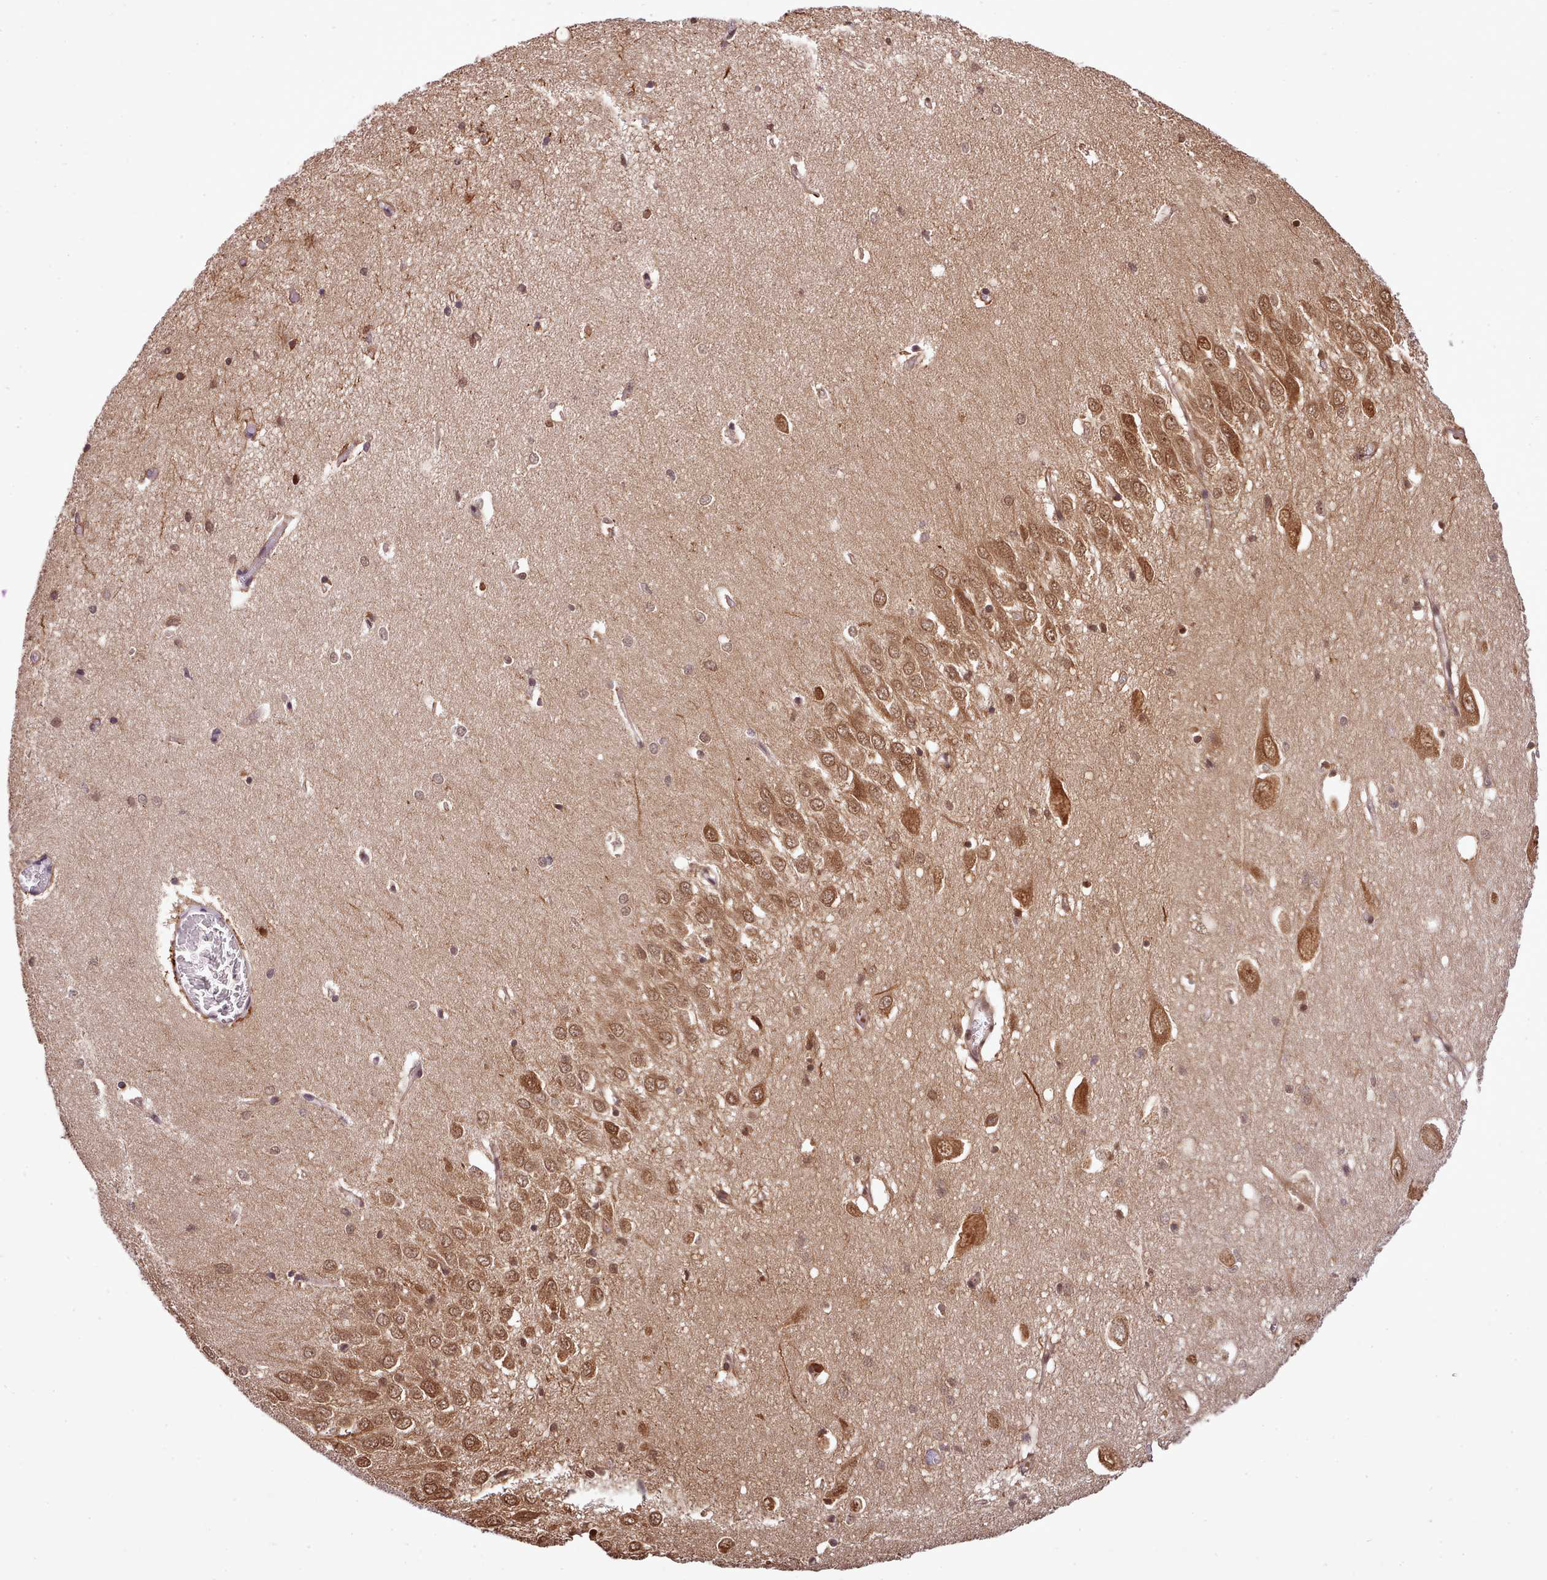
{"staining": {"intensity": "moderate", "quantity": "<25%", "location": "cytoplasmic/membranous"}, "tissue": "hippocampus", "cell_type": "Glial cells", "image_type": "normal", "snomed": [{"axis": "morphology", "description": "Normal tissue, NOS"}, {"axis": "topography", "description": "Hippocampus"}], "caption": "Protein analysis of benign hippocampus displays moderate cytoplasmic/membranous positivity in about <25% of glial cells. (DAB IHC with brightfield microscopy, high magnification).", "gene": "HOXB7", "patient": {"sex": "female", "age": 64}}